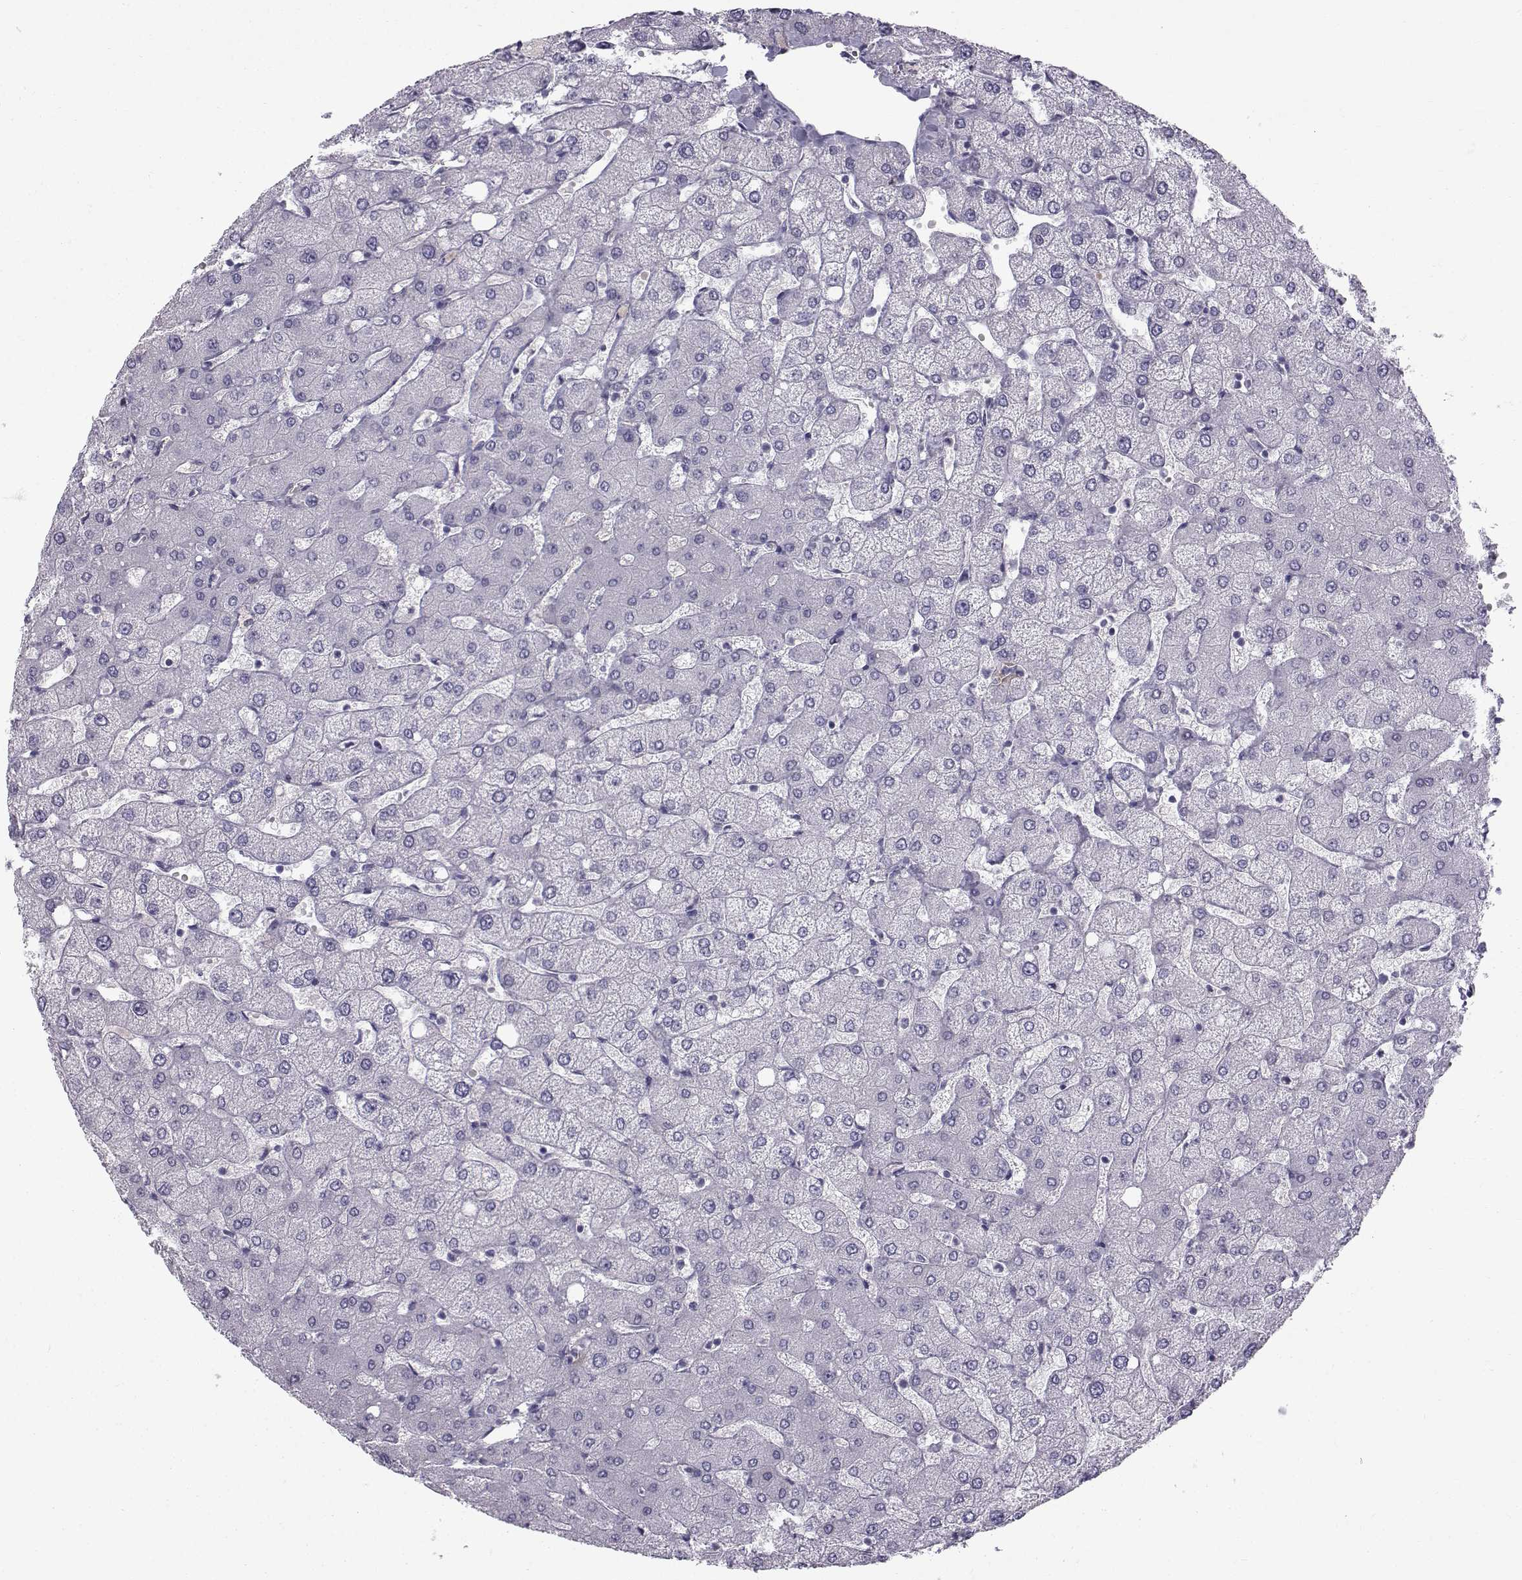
{"staining": {"intensity": "negative", "quantity": "none", "location": "none"}, "tissue": "liver", "cell_type": "Cholangiocytes", "image_type": "normal", "snomed": [{"axis": "morphology", "description": "Normal tissue, NOS"}, {"axis": "topography", "description": "Liver"}], "caption": "This is a histopathology image of IHC staining of unremarkable liver, which shows no positivity in cholangiocytes. (DAB (3,3'-diaminobenzidine) immunohistochemistry (IHC) with hematoxylin counter stain).", "gene": "QPCT", "patient": {"sex": "female", "age": 54}}